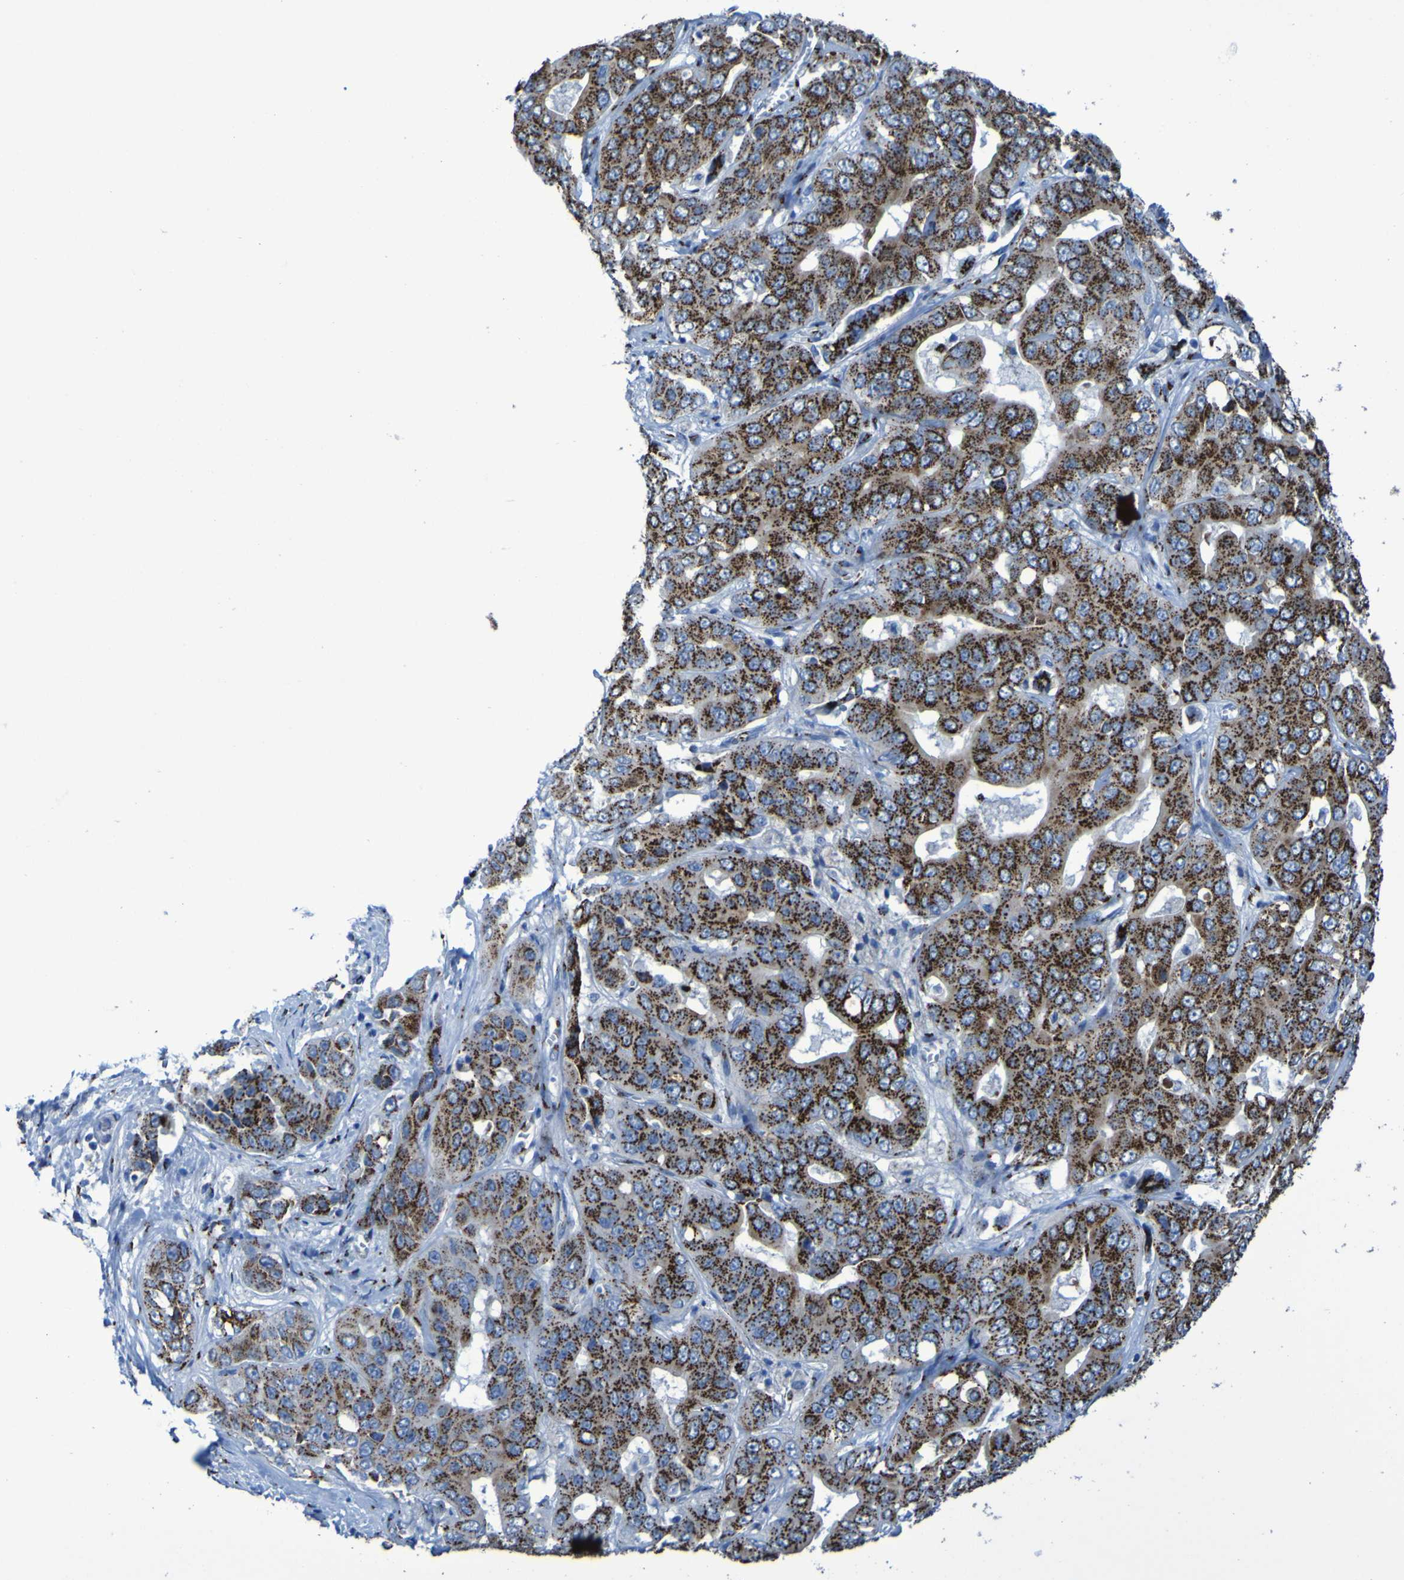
{"staining": {"intensity": "strong", "quantity": ">75%", "location": "cytoplasmic/membranous"}, "tissue": "liver cancer", "cell_type": "Tumor cells", "image_type": "cancer", "snomed": [{"axis": "morphology", "description": "Cholangiocarcinoma"}, {"axis": "topography", "description": "Liver"}], "caption": "Protein expression analysis of human liver cancer (cholangiocarcinoma) reveals strong cytoplasmic/membranous expression in about >75% of tumor cells.", "gene": "GOLM1", "patient": {"sex": "female", "age": 52}}